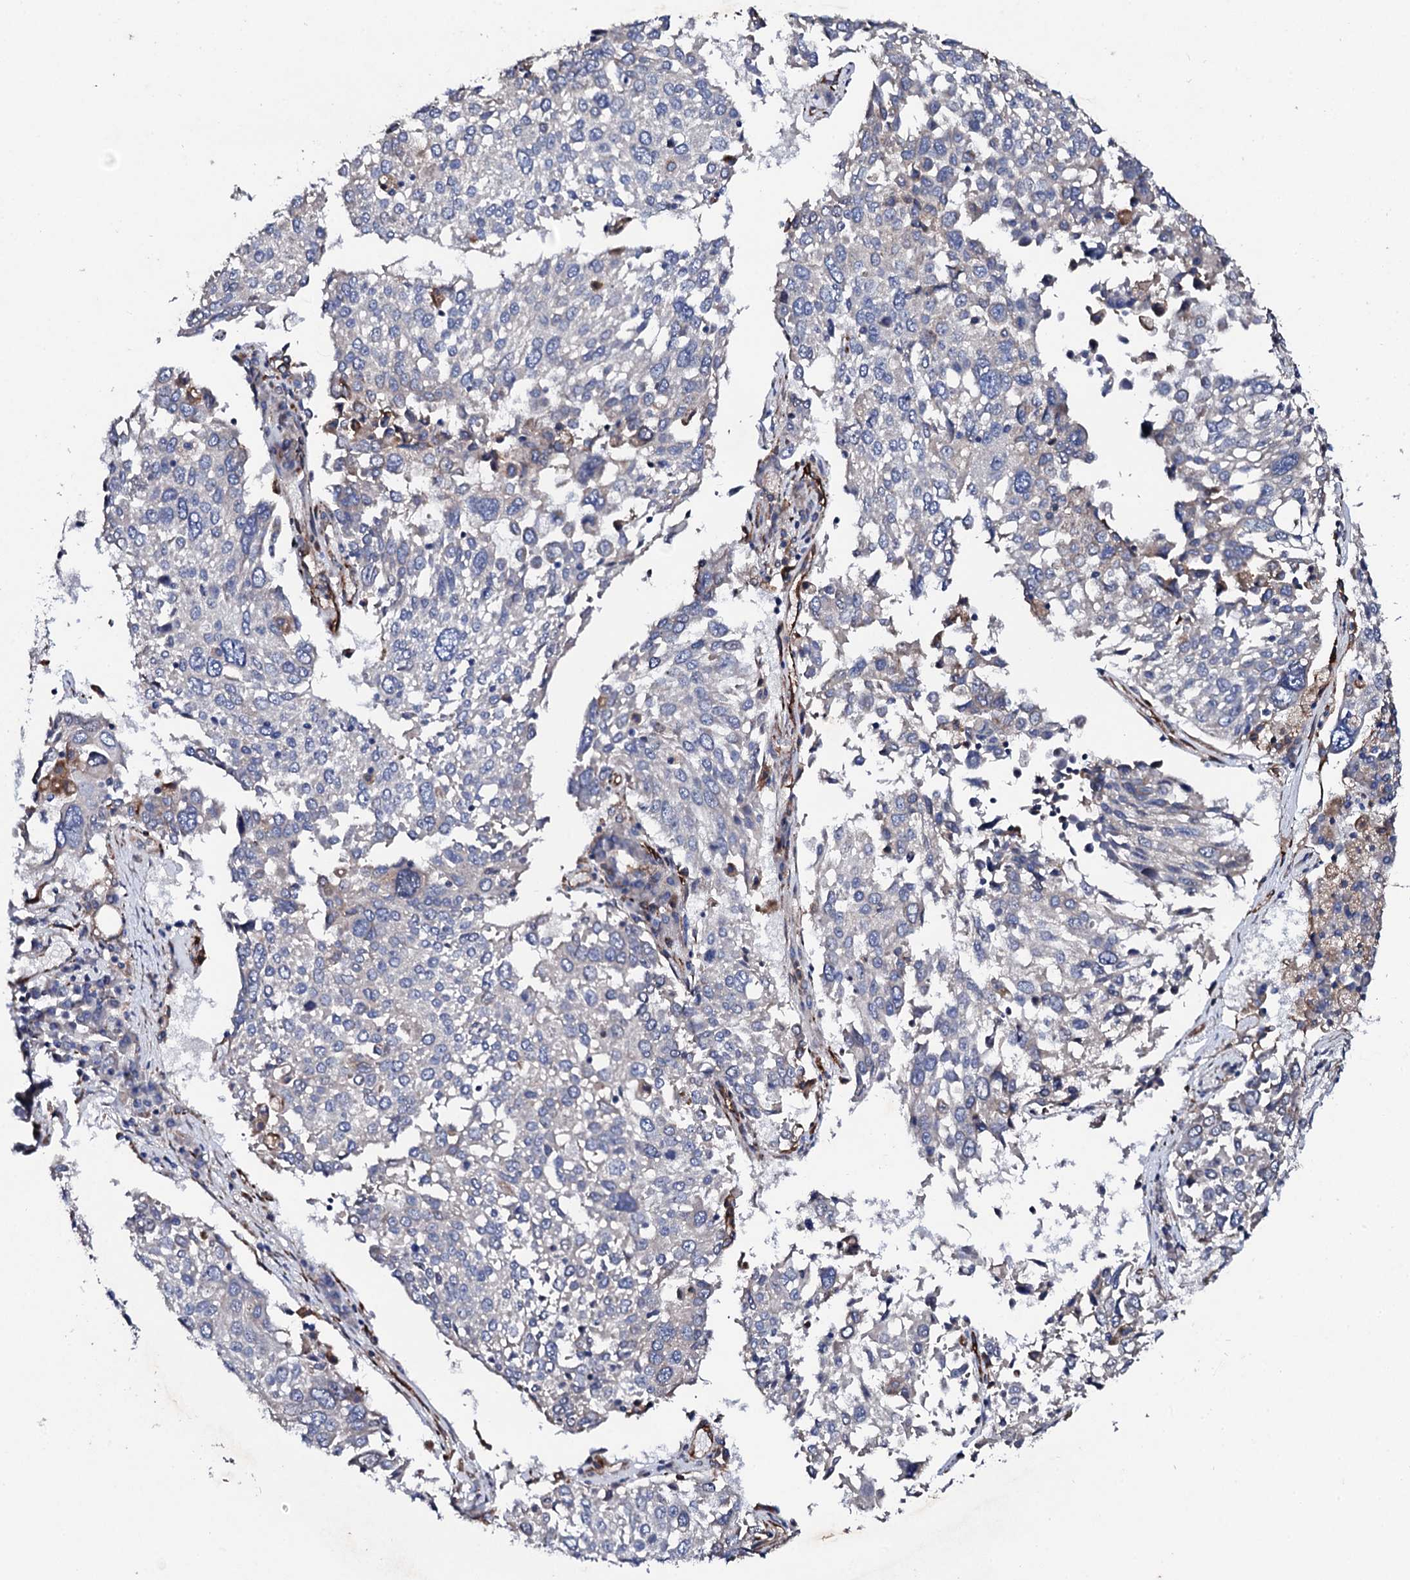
{"staining": {"intensity": "negative", "quantity": "none", "location": "none"}, "tissue": "lung cancer", "cell_type": "Tumor cells", "image_type": "cancer", "snomed": [{"axis": "morphology", "description": "Squamous cell carcinoma, NOS"}, {"axis": "topography", "description": "Lung"}], "caption": "Immunohistochemical staining of lung cancer reveals no significant staining in tumor cells.", "gene": "DBX1", "patient": {"sex": "male", "age": 65}}